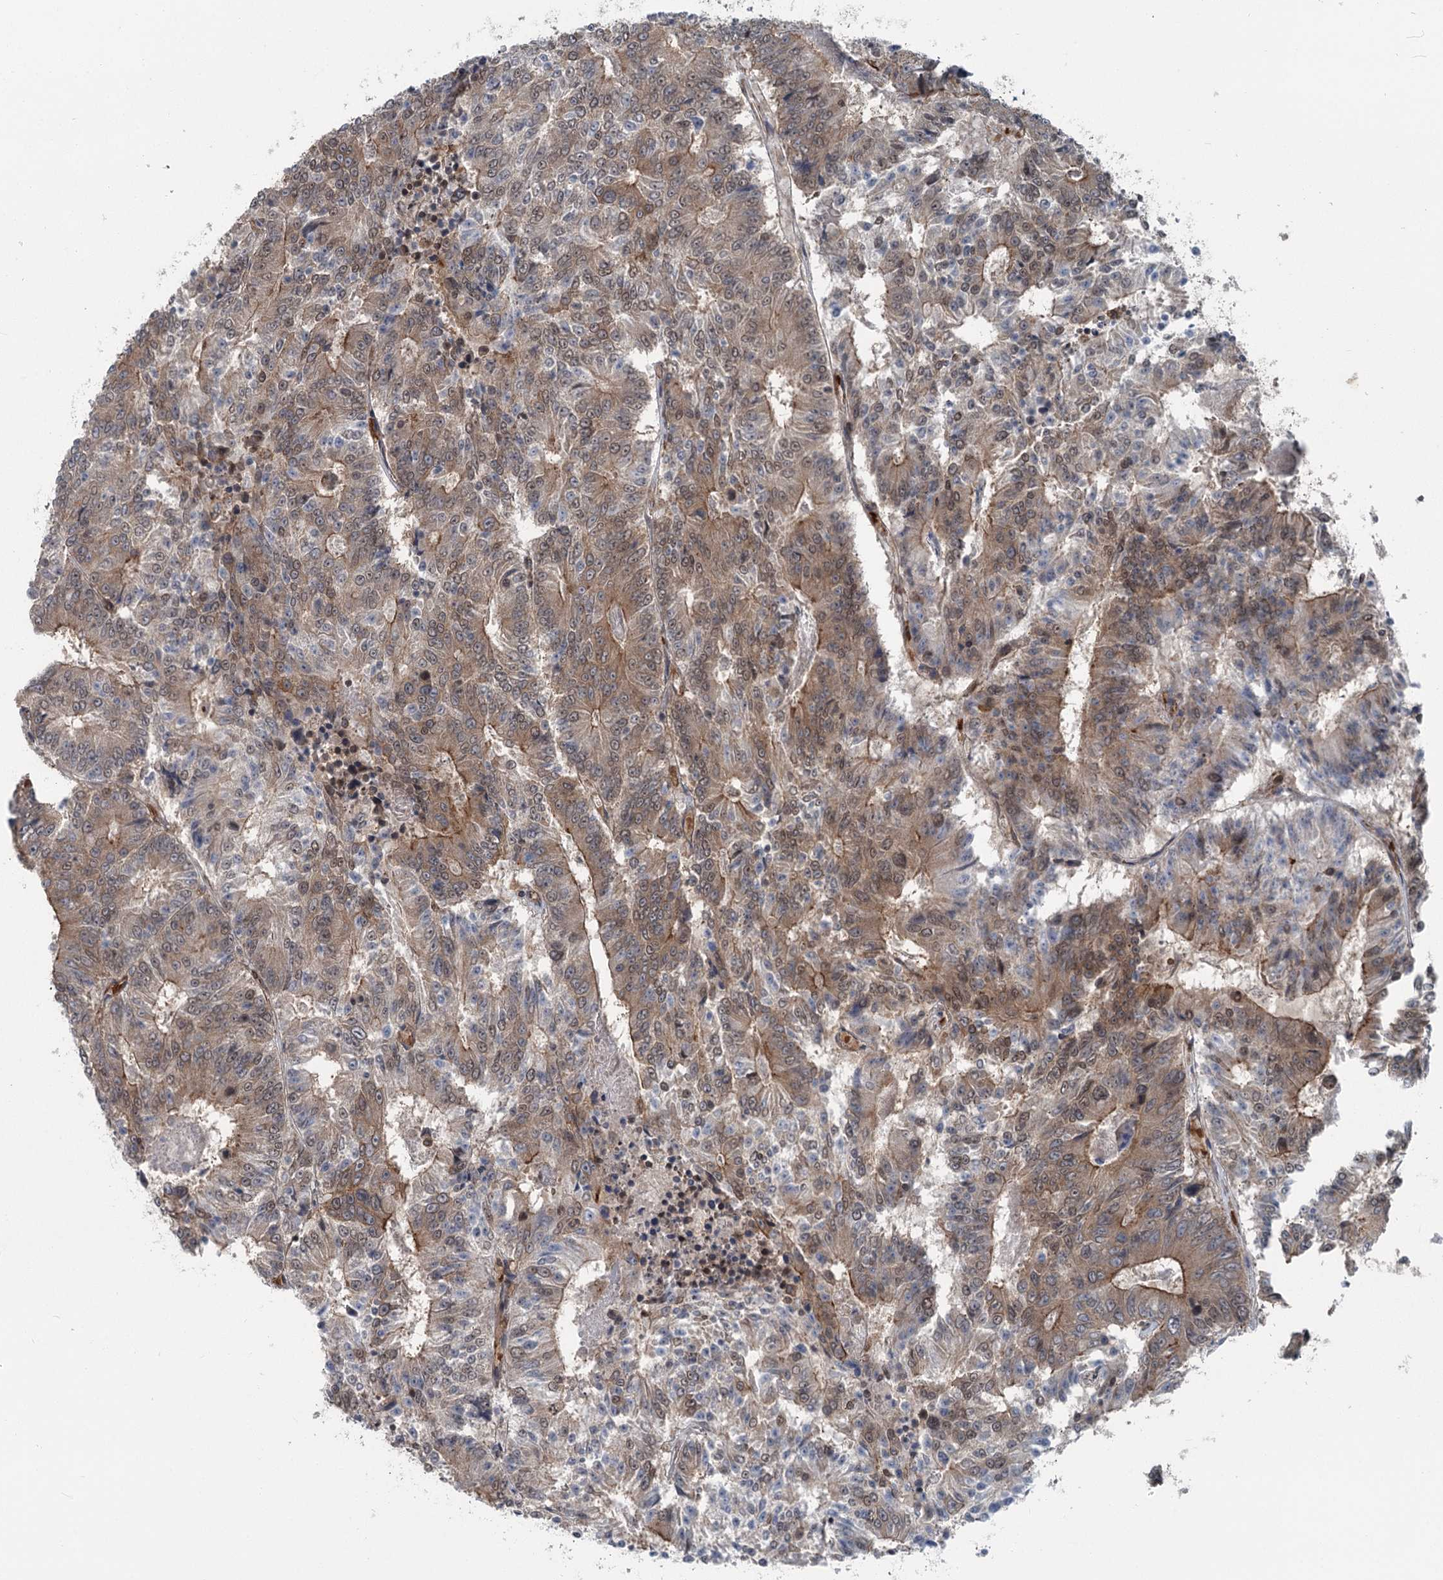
{"staining": {"intensity": "moderate", "quantity": "25%-75%", "location": "cytoplasmic/membranous"}, "tissue": "colorectal cancer", "cell_type": "Tumor cells", "image_type": "cancer", "snomed": [{"axis": "morphology", "description": "Adenocarcinoma, NOS"}, {"axis": "topography", "description": "Colon"}], "caption": "Immunohistochemistry (IHC) photomicrograph of adenocarcinoma (colorectal) stained for a protein (brown), which demonstrates medium levels of moderate cytoplasmic/membranous expression in about 25%-75% of tumor cells.", "gene": "IQSEC1", "patient": {"sex": "male", "age": 83}}